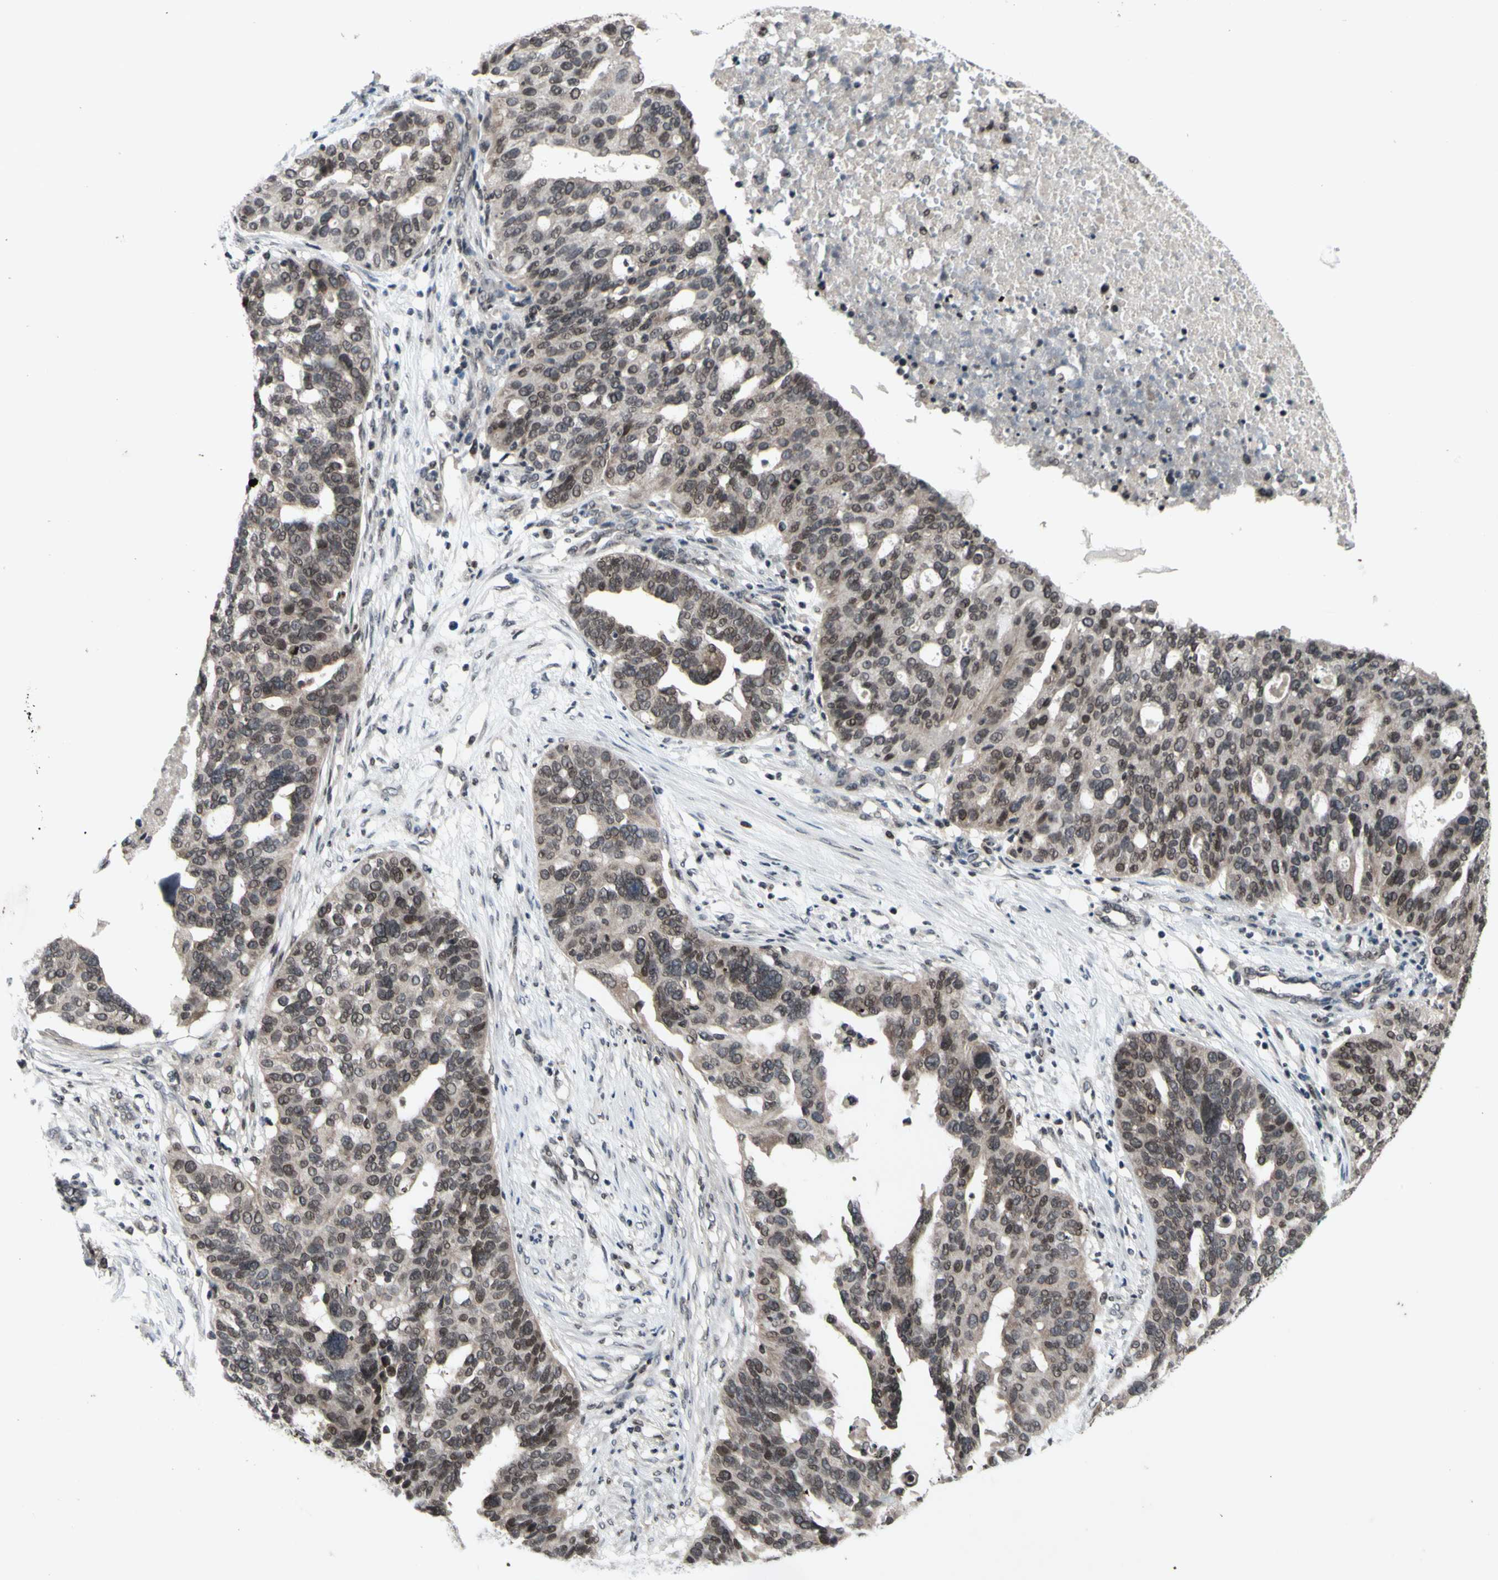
{"staining": {"intensity": "weak", "quantity": "25%-75%", "location": "cytoplasmic/membranous,nuclear"}, "tissue": "ovarian cancer", "cell_type": "Tumor cells", "image_type": "cancer", "snomed": [{"axis": "morphology", "description": "Cystadenocarcinoma, serous, NOS"}, {"axis": "topography", "description": "Ovary"}], "caption": "High-magnification brightfield microscopy of ovarian cancer (serous cystadenocarcinoma) stained with DAB (brown) and counterstained with hematoxylin (blue). tumor cells exhibit weak cytoplasmic/membranous and nuclear expression is appreciated in approximately25%-75% of cells.", "gene": "XPO1", "patient": {"sex": "female", "age": 59}}